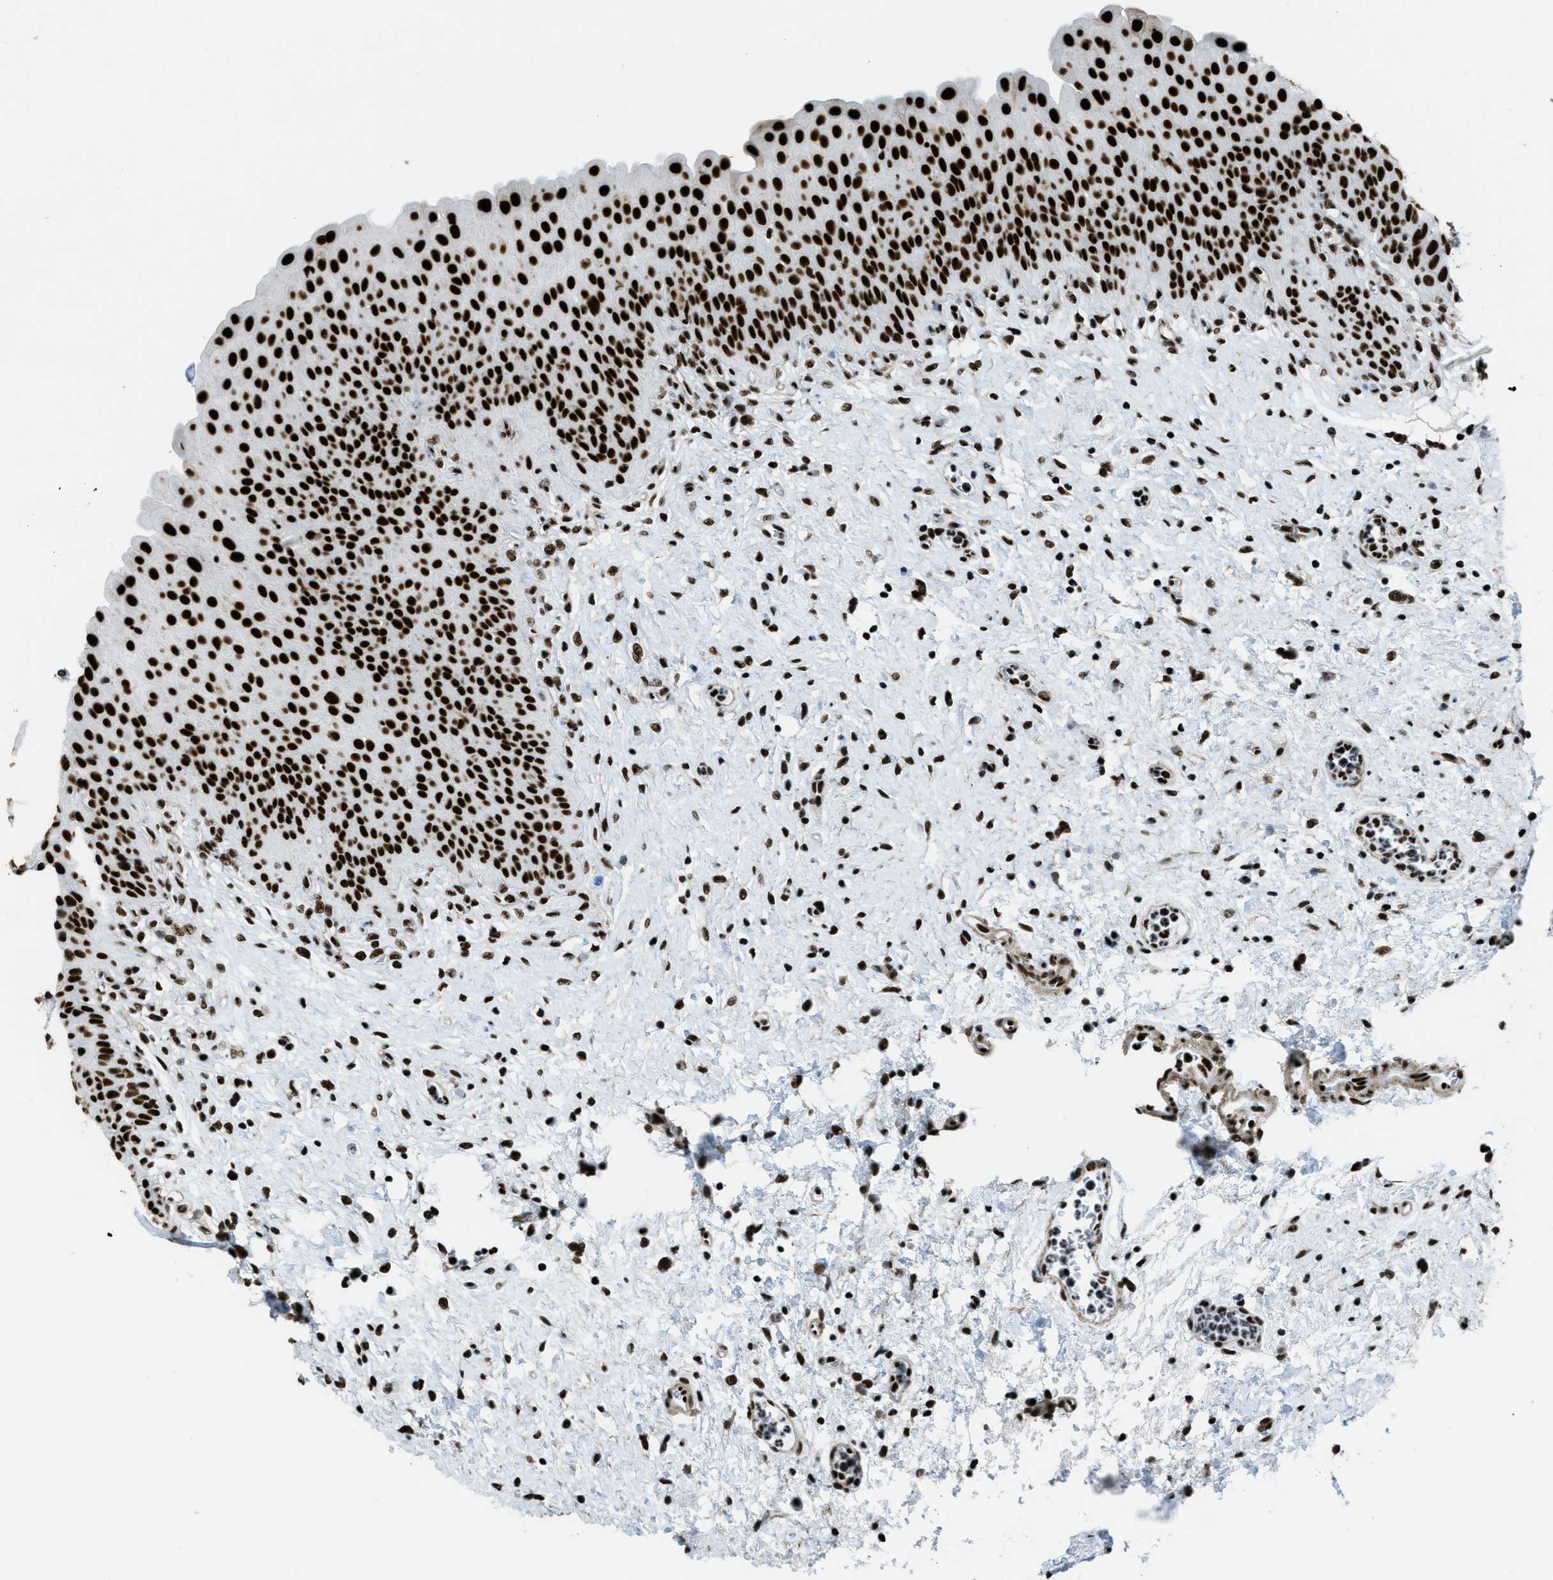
{"staining": {"intensity": "strong", "quantity": ">75%", "location": "nuclear"}, "tissue": "urinary bladder", "cell_type": "Urothelial cells", "image_type": "normal", "snomed": [{"axis": "morphology", "description": "Normal tissue, NOS"}, {"axis": "topography", "description": "Urinary bladder"}], "caption": "Urinary bladder stained for a protein (brown) exhibits strong nuclear positive expression in about >75% of urothelial cells.", "gene": "ZNF207", "patient": {"sex": "male", "age": 46}}